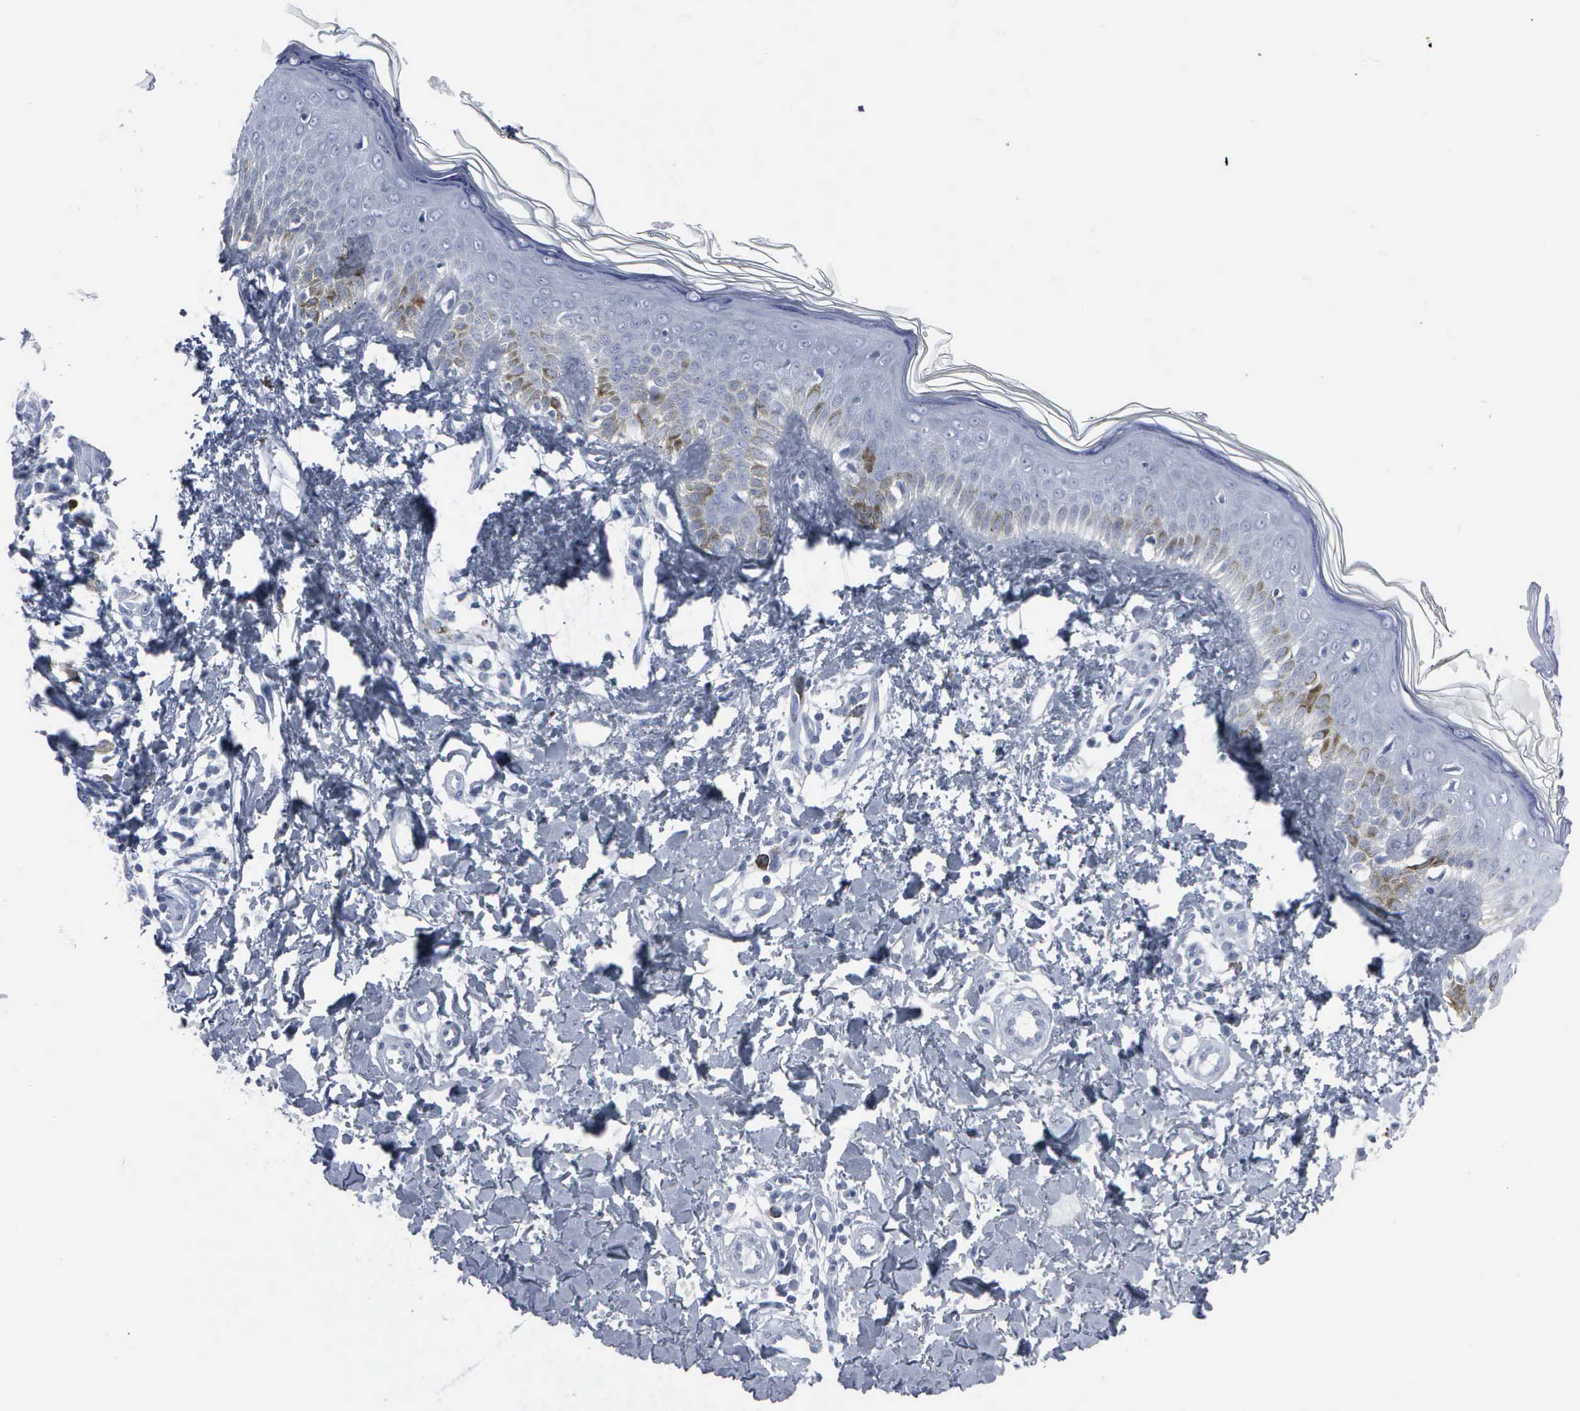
{"staining": {"intensity": "strong", "quantity": "<25%", "location": "cytoplasmic/membranous,nuclear"}, "tissue": "melanoma", "cell_type": "Tumor cells", "image_type": "cancer", "snomed": [{"axis": "morphology", "description": "Malignant melanoma, NOS"}, {"axis": "topography", "description": "Skin"}], "caption": "Immunohistochemical staining of human melanoma displays strong cytoplasmic/membranous and nuclear protein positivity in about <25% of tumor cells.", "gene": "CCNB1", "patient": {"sex": "male", "age": 49}}